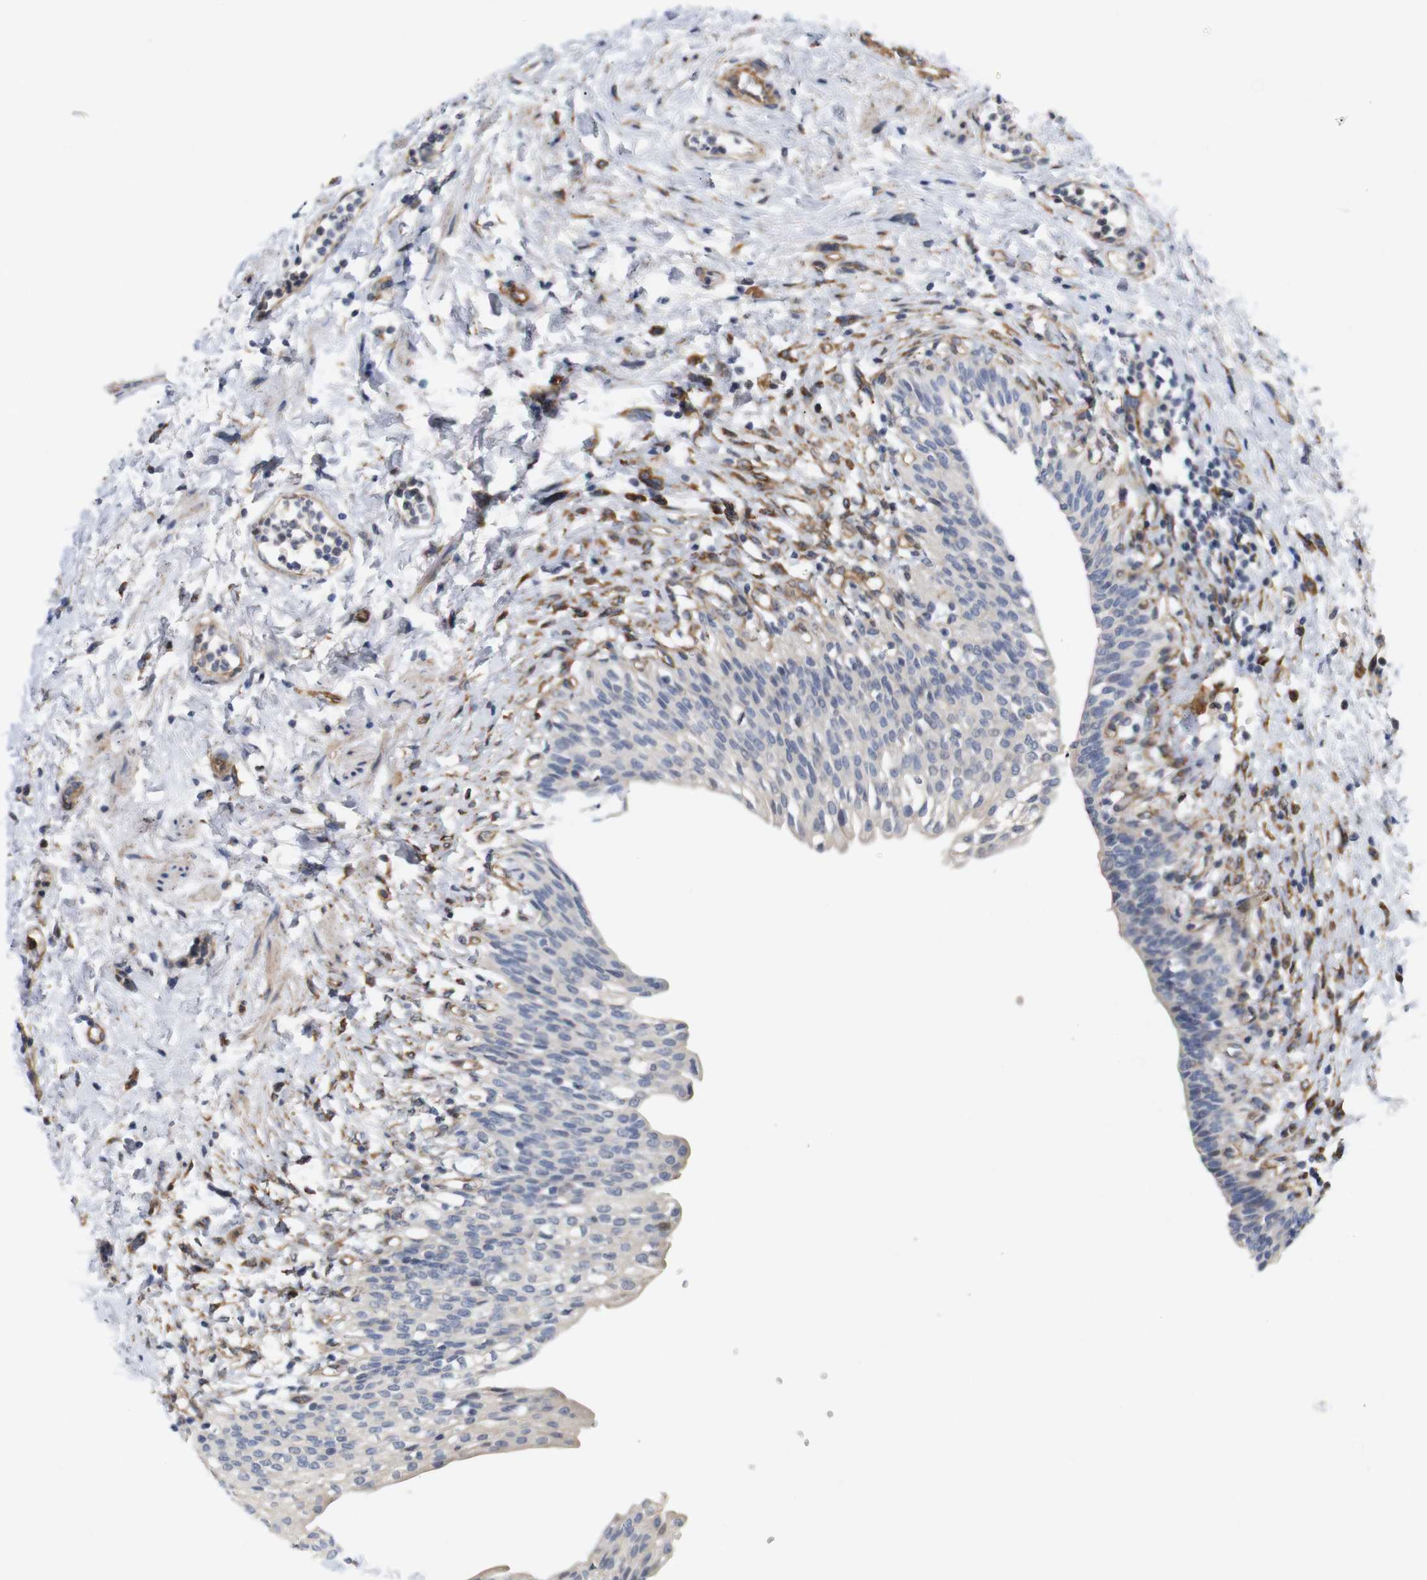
{"staining": {"intensity": "negative", "quantity": "none", "location": "none"}, "tissue": "urinary bladder", "cell_type": "Urothelial cells", "image_type": "normal", "snomed": [{"axis": "morphology", "description": "Normal tissue, NOS"}, {"axis": "topography", "description": "Urinary bladder"}], "caption": "There is no significant expression in urothelial cells of urinary bladder. Brightfield microscopy of immunohistochemistry (IHC) stained with DAB (3,3'-diaminobenzidine) (brown) and hematoxylin (blue), captured at high magnification.", "gene": "CYB561", "patient": {"sex": "male", "age": 55}}